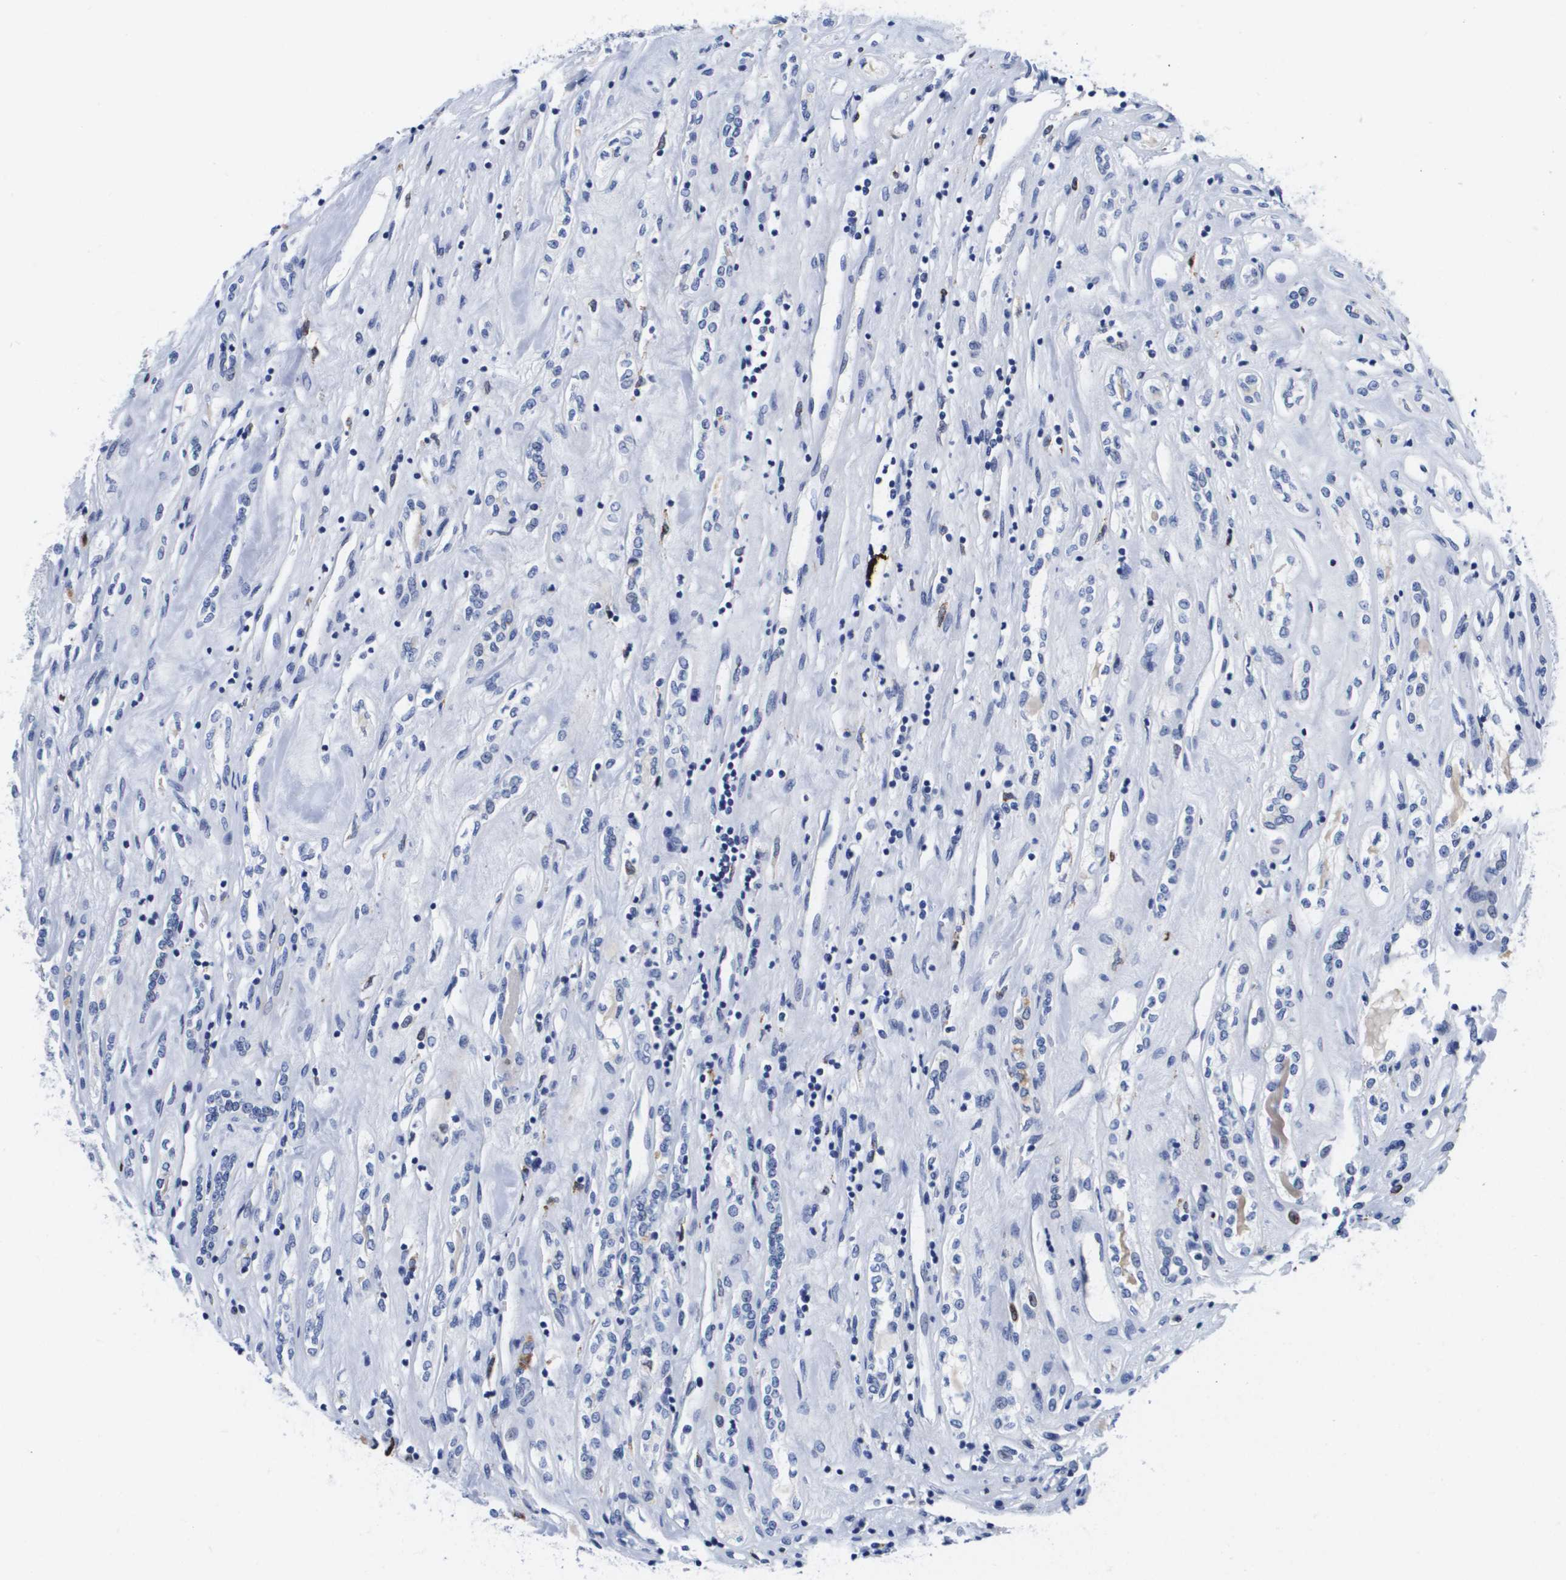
{"staining": {"intensity": "negative", "quantity": "none", "location": "none"}, "tissue": "renal cancer", "cell_type": "Tumor cells", "image_type": "cancer", "snomed": [{"axis": "morphology", "description": "Adenocarcinoma, NOS"}, {"axis": "topography", "description": "Kidney"}], "caption": "The histopathology image reveals no staining of tumor cells in renal cancer.", "gene": "HMOX1", "patient": {"sex": "female", "age": 70}}